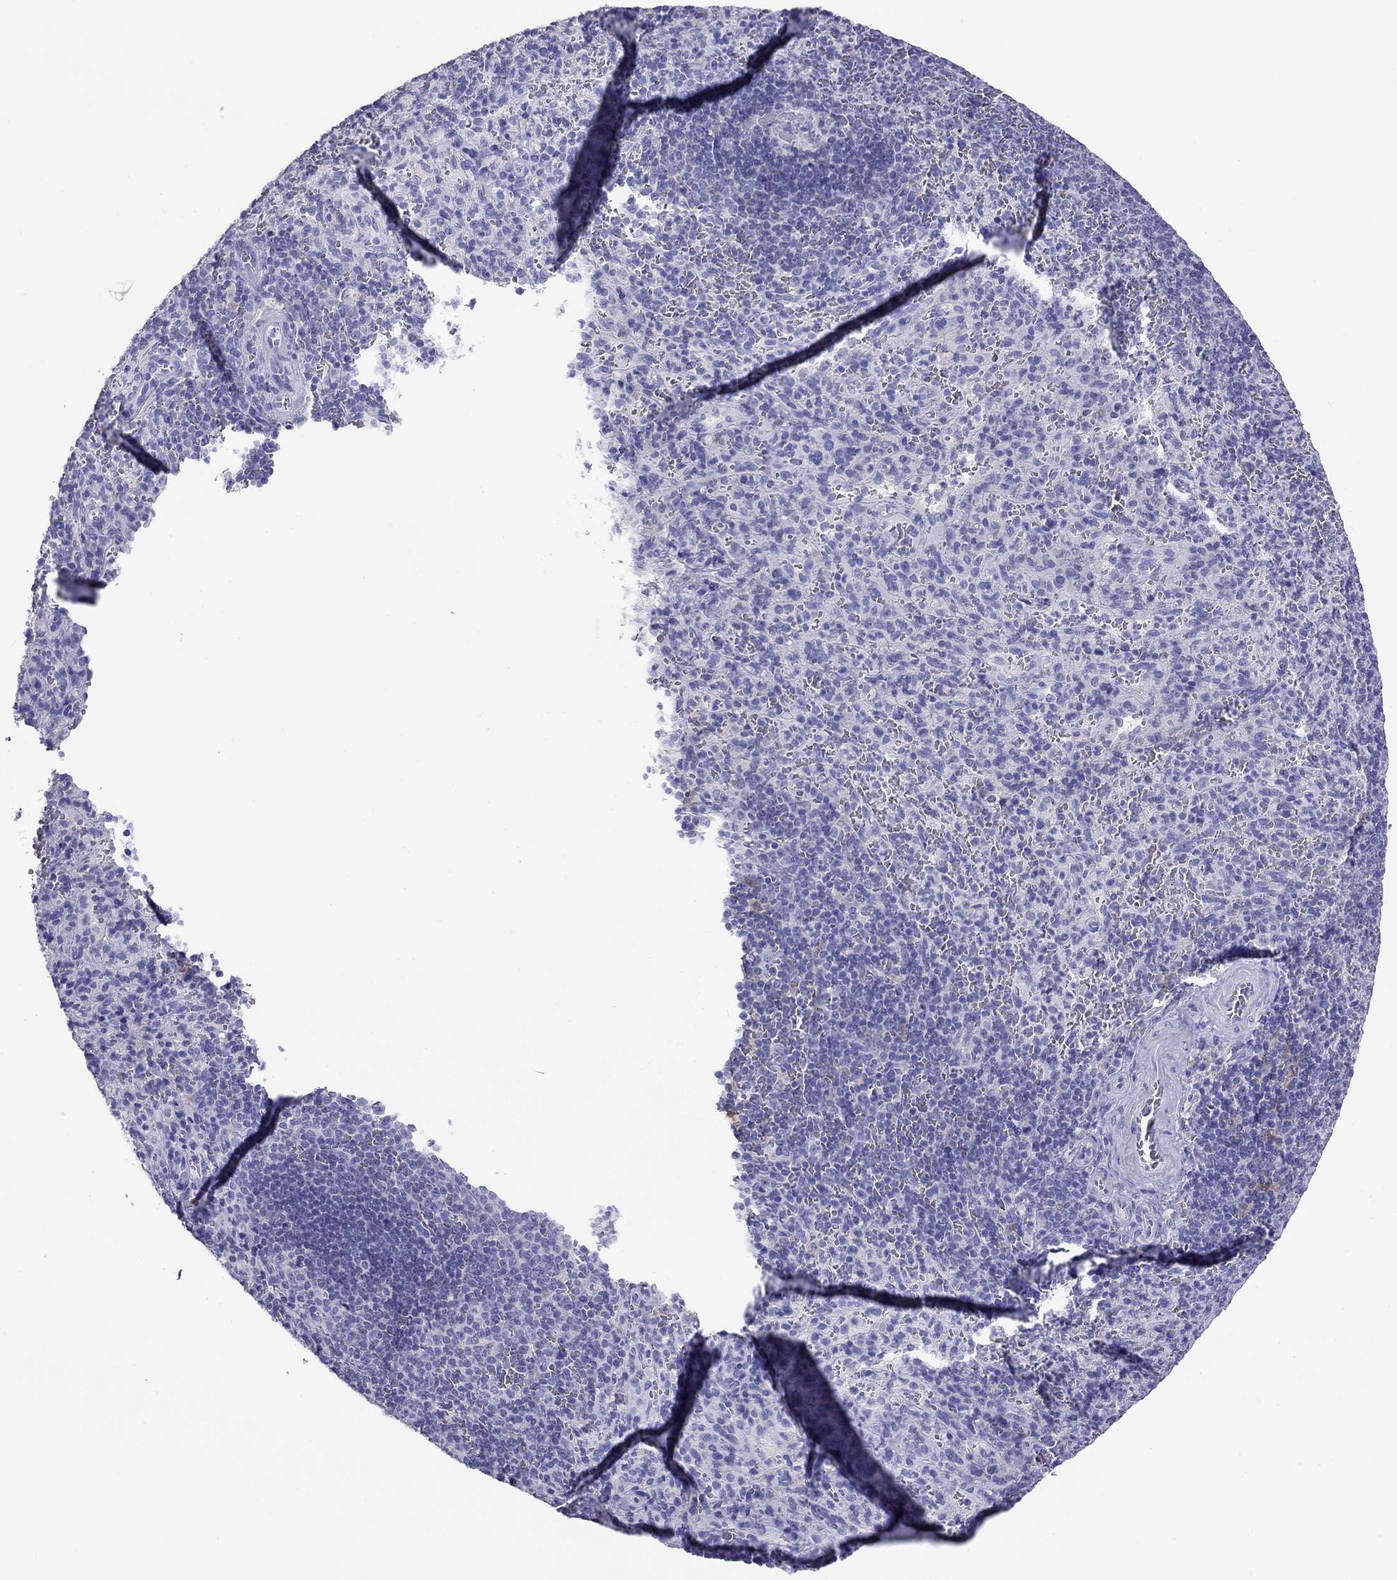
{"staining": {"intensity": "negative", "quantity": "none", "location": "none"}, "tissue": "spleen", "cell_type": "Cells in red pulp", "image_type": "normal", "snomed": [{"axis": "morphology", "description": "Normal tissue, NOS"}, {"axis": "topography", "description": "Spleen"}], "caption": "High magnification brightfield microscopy of normal spleen stained with DAB (brown) and counterstained with hematoxylin (blue): cells in red pulp show no significant positivity. (DAB (3,3'-diaminobenzidine) immunohistochemistry visualized using brightfield microscopy, high magnification).", "gene": "HLA", "patient": {"sex": "male", "age": 57}}